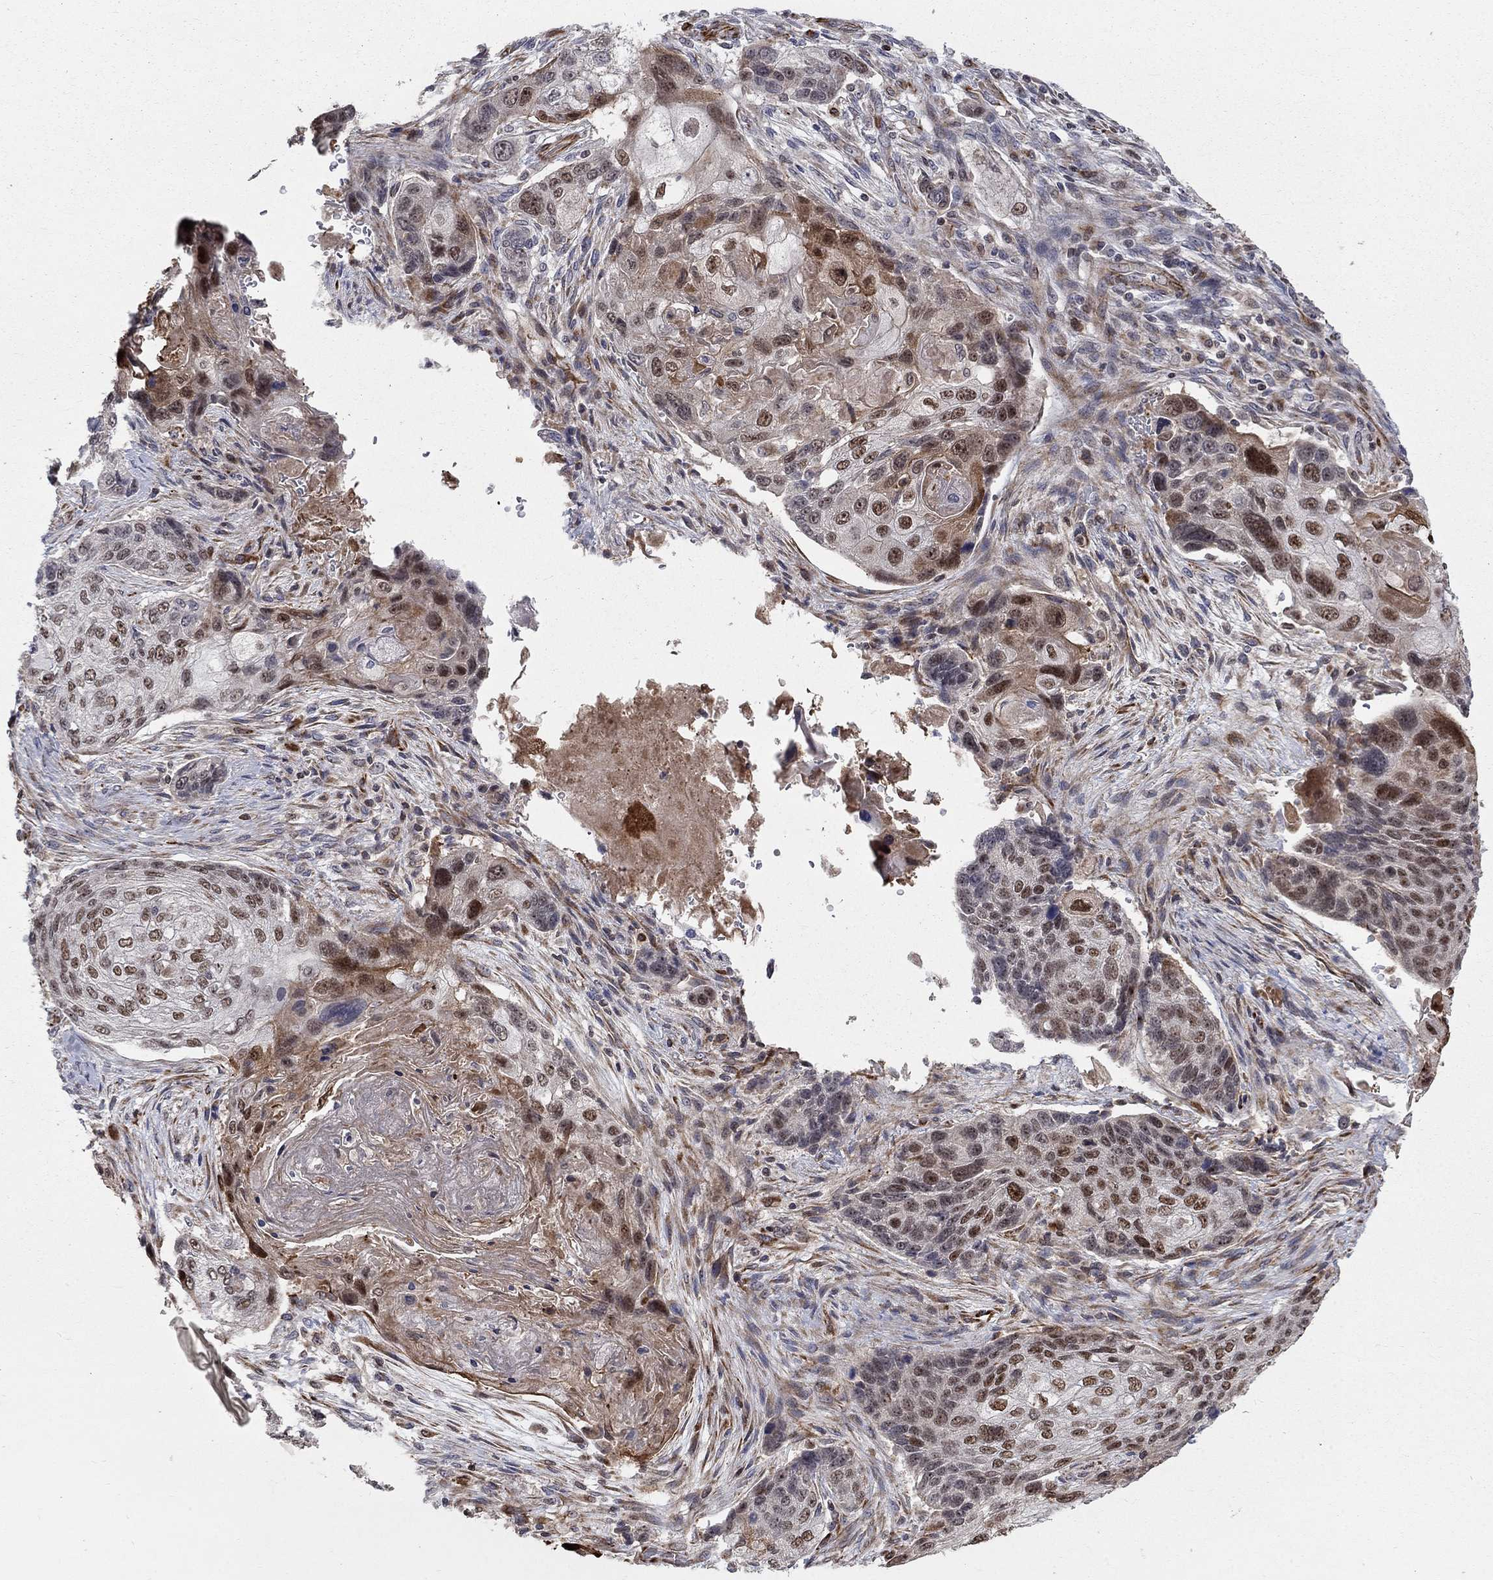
{"staining": {"intensity": "strong", "quantity": "<25%", "location": "nuclear"}, "tissue": "lung cancer", "cell_type": "Tumor cells", "image_type": "cancer", "snomed": [{"axis": "morphology", "description": "Normal tissue, NOS"}, {"axis": "morphology", "description": "Squamous cell carcinoma, NOS"}, {"axis": "topography", "description": "Bronchus"}, {"axis": "topography", "description": "Lung"}], "caption": "About <25% of tumor cells in lung cancer reveal strong nuclear protein staining as visualized by brown immunohistochemical staining.", "gene": "MSRA", "patient": {"sex": "male", "age": 69}}